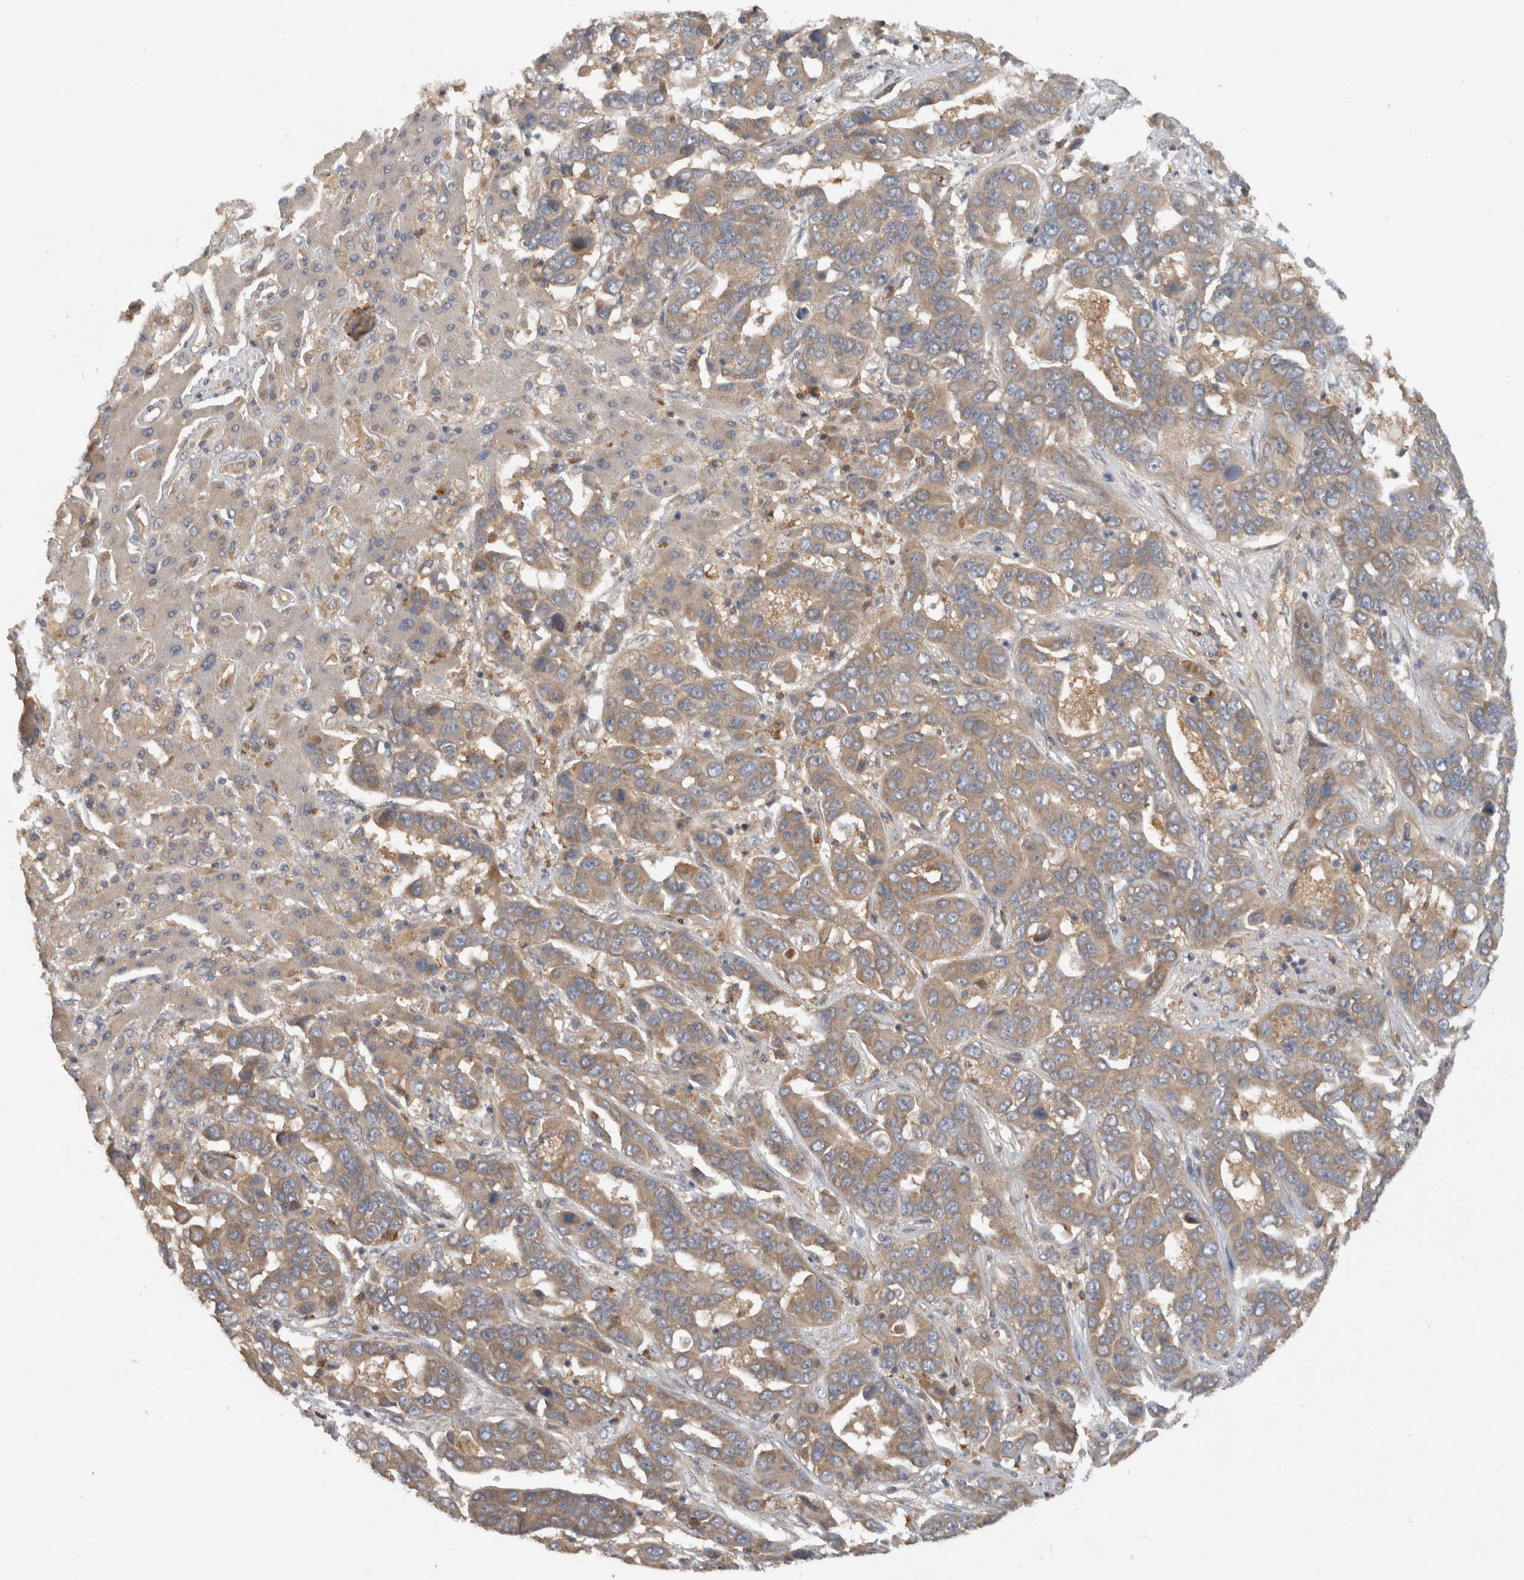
{"staining": {"intensity": "moderate", "quantity": ">75%", "location": "cytoplasmic/membranous"}, "tissue": "liver cancer", "cell_type": "Tumor cells", "image_type": "cancer", "snomed": [{"axis": "morphology", "description": "Cholangiocarcinoma"}, {"axis": "topography", "description": "Liver"}], "caption": "The immunohistochemical stain highlights moderate cytoplasmic/membranous positivity in tumor cells of cholangiocarcinoma (liver) tissue. Nuclei are stained in blue.", "gene": "VEPH1", "patient": {"sex": "female", "age": 52}}